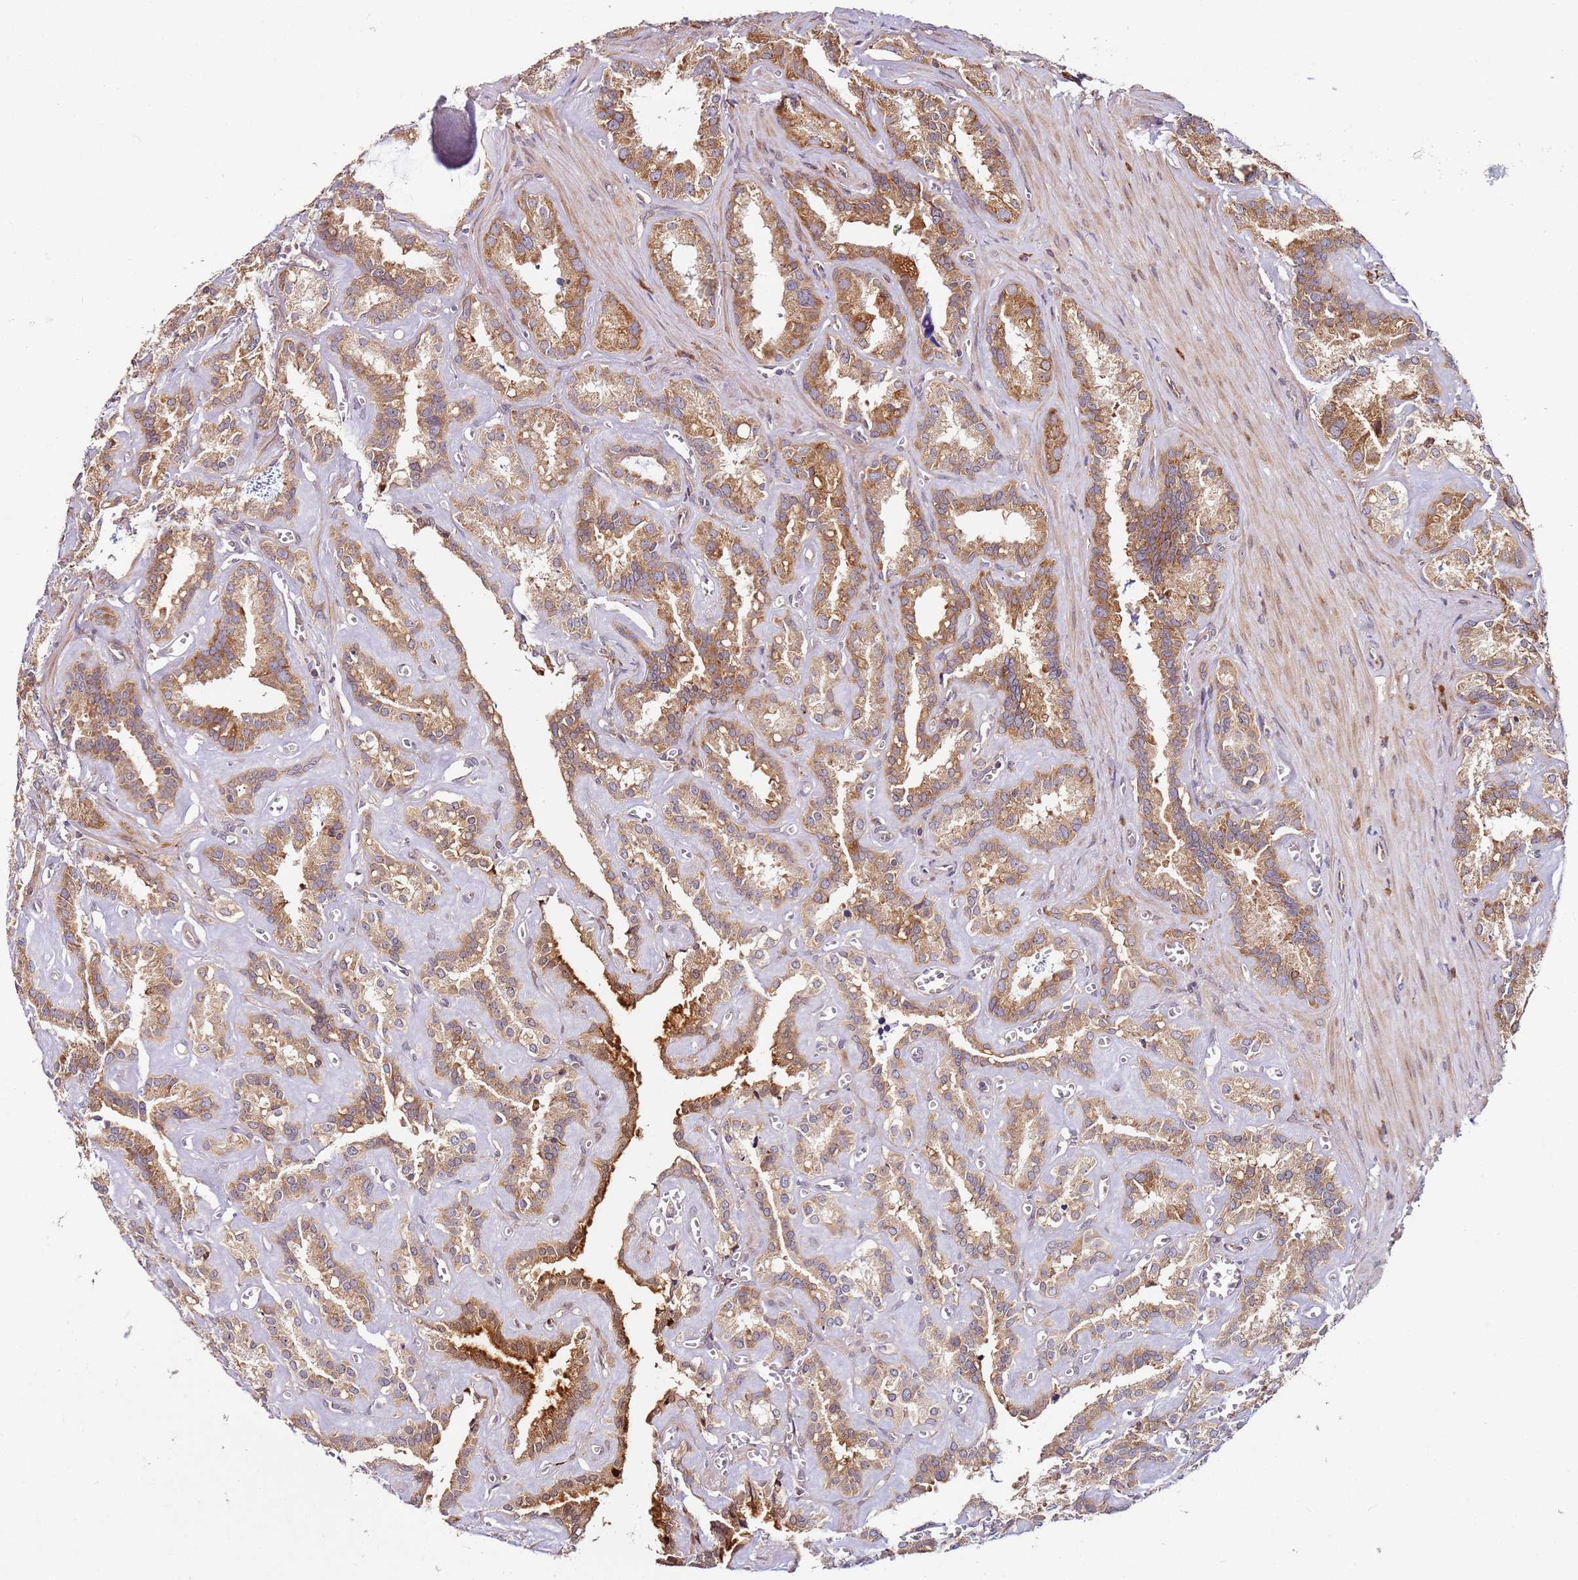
{"staining": {"intensity": "moderate", "quantity": ">75%", "location": "cytoplasmic/membranous"}, "tissue": "seminal vesicle", "cell_type": "Glandular cells", "image_type": "normal", "snomed": [{"axis": "morphology", "description": "Normal tissue, NOS"}, {"axis": "topography", "description": "Prostate"}, {"axis": "topography", "description": "Seminal veicle"}], "caption": "Moderate cytoplasmic/membranous positivity for a protein is identified in about >75% of glandular cells of benign seminal vesicle using immunohistochemistry (IHC).", "gene": "RPS3A", "patient": {"sex": "male", "age": 59}}